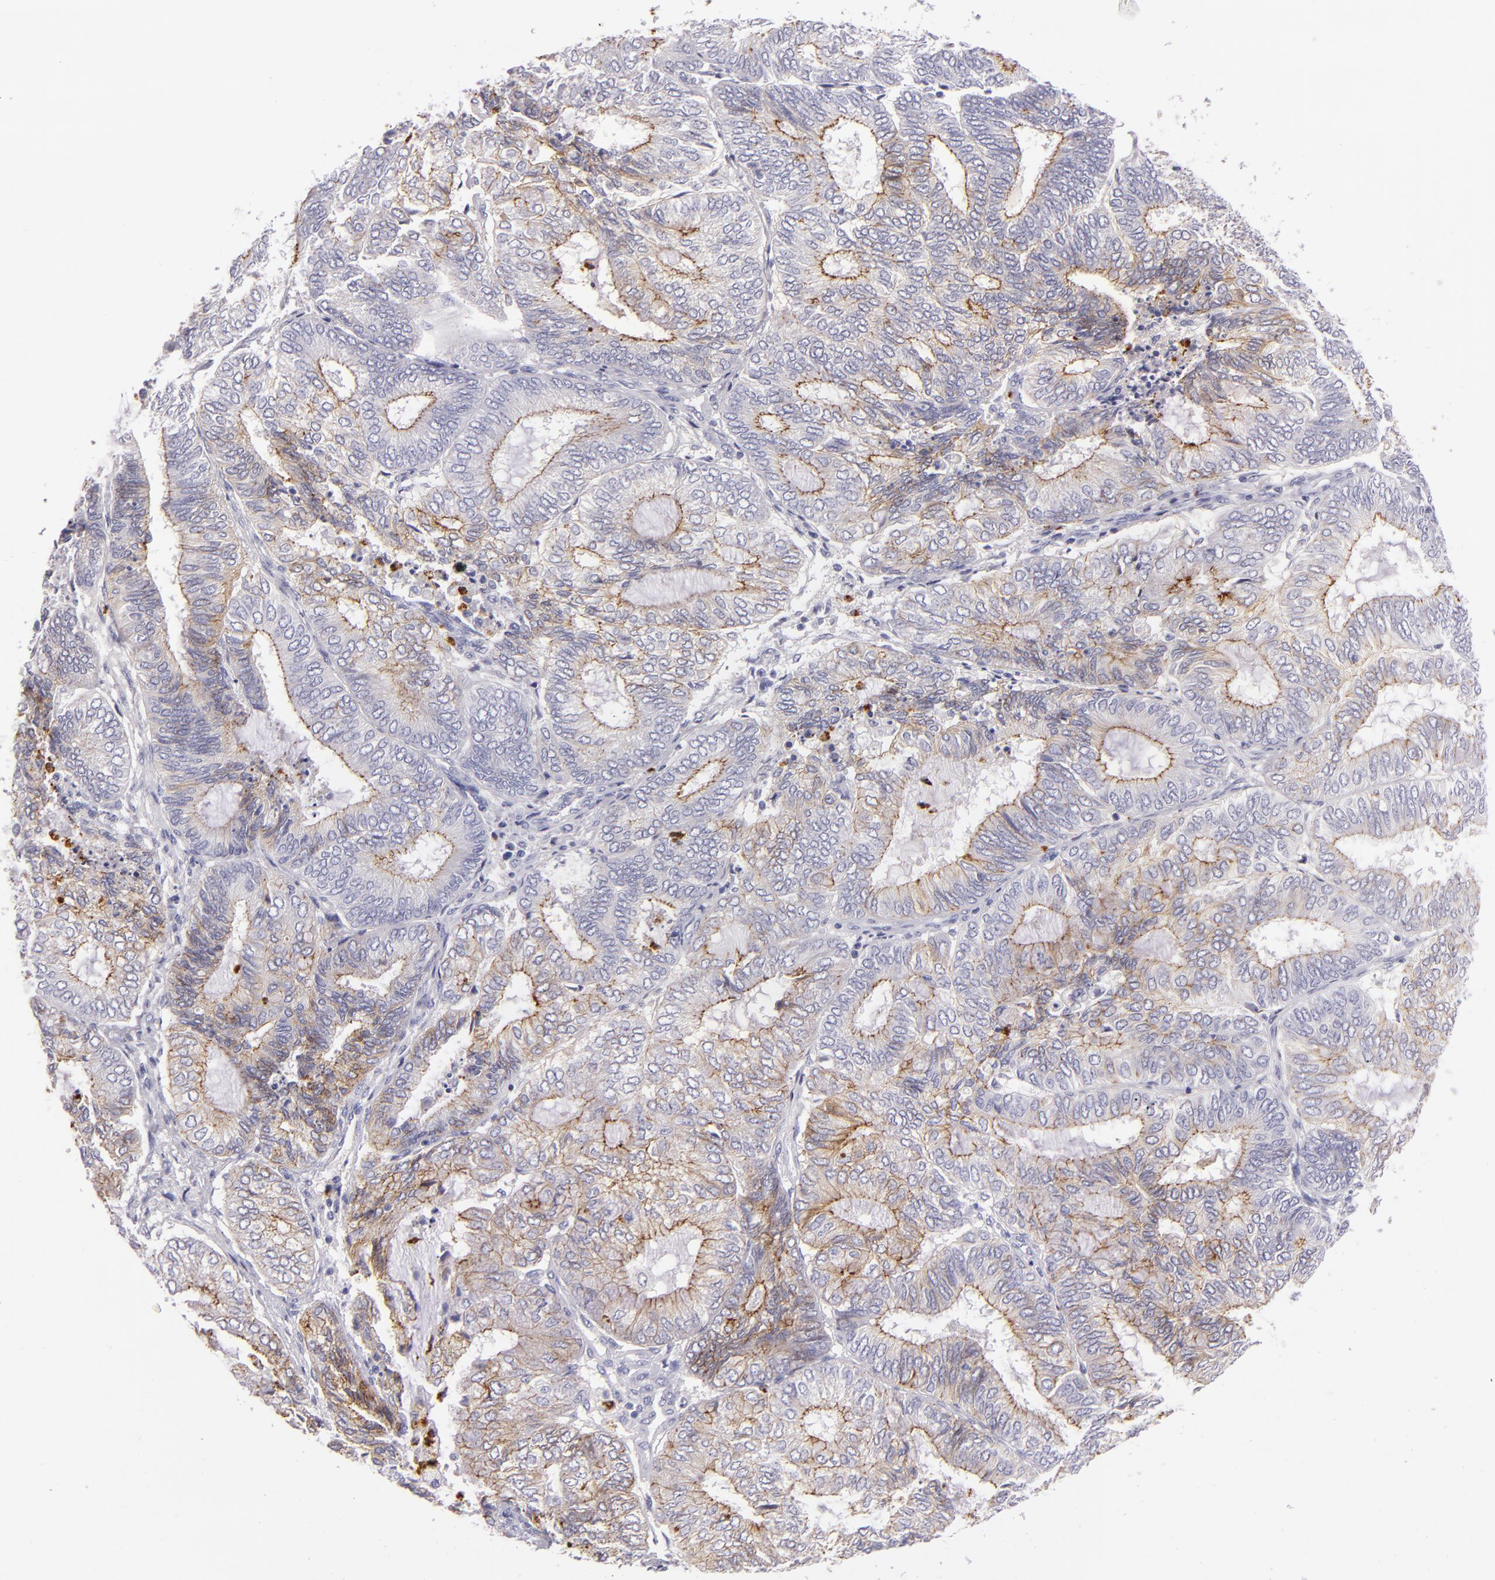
{"staining": {"intensity": "moderate", "quantity": ">75%", "location": "cytoplasmic/membranous"}, "tissue": "endometrial cancer", "cell_type": "Tumor cells", "image_type": "cancer", "snomed": [{"axis": "morphology", "description": "Adenocarcinoma, NOS"}, {"axis": "topography", "description": "Endometrium"}], "caption": "A brown stain labels moderate cytoplasmic/membranous positivity of a protein in human endometrial adenocarcinoma tumor cells.", "gene": "CDH3", "patient": {"sex": "female", "age": 59}}